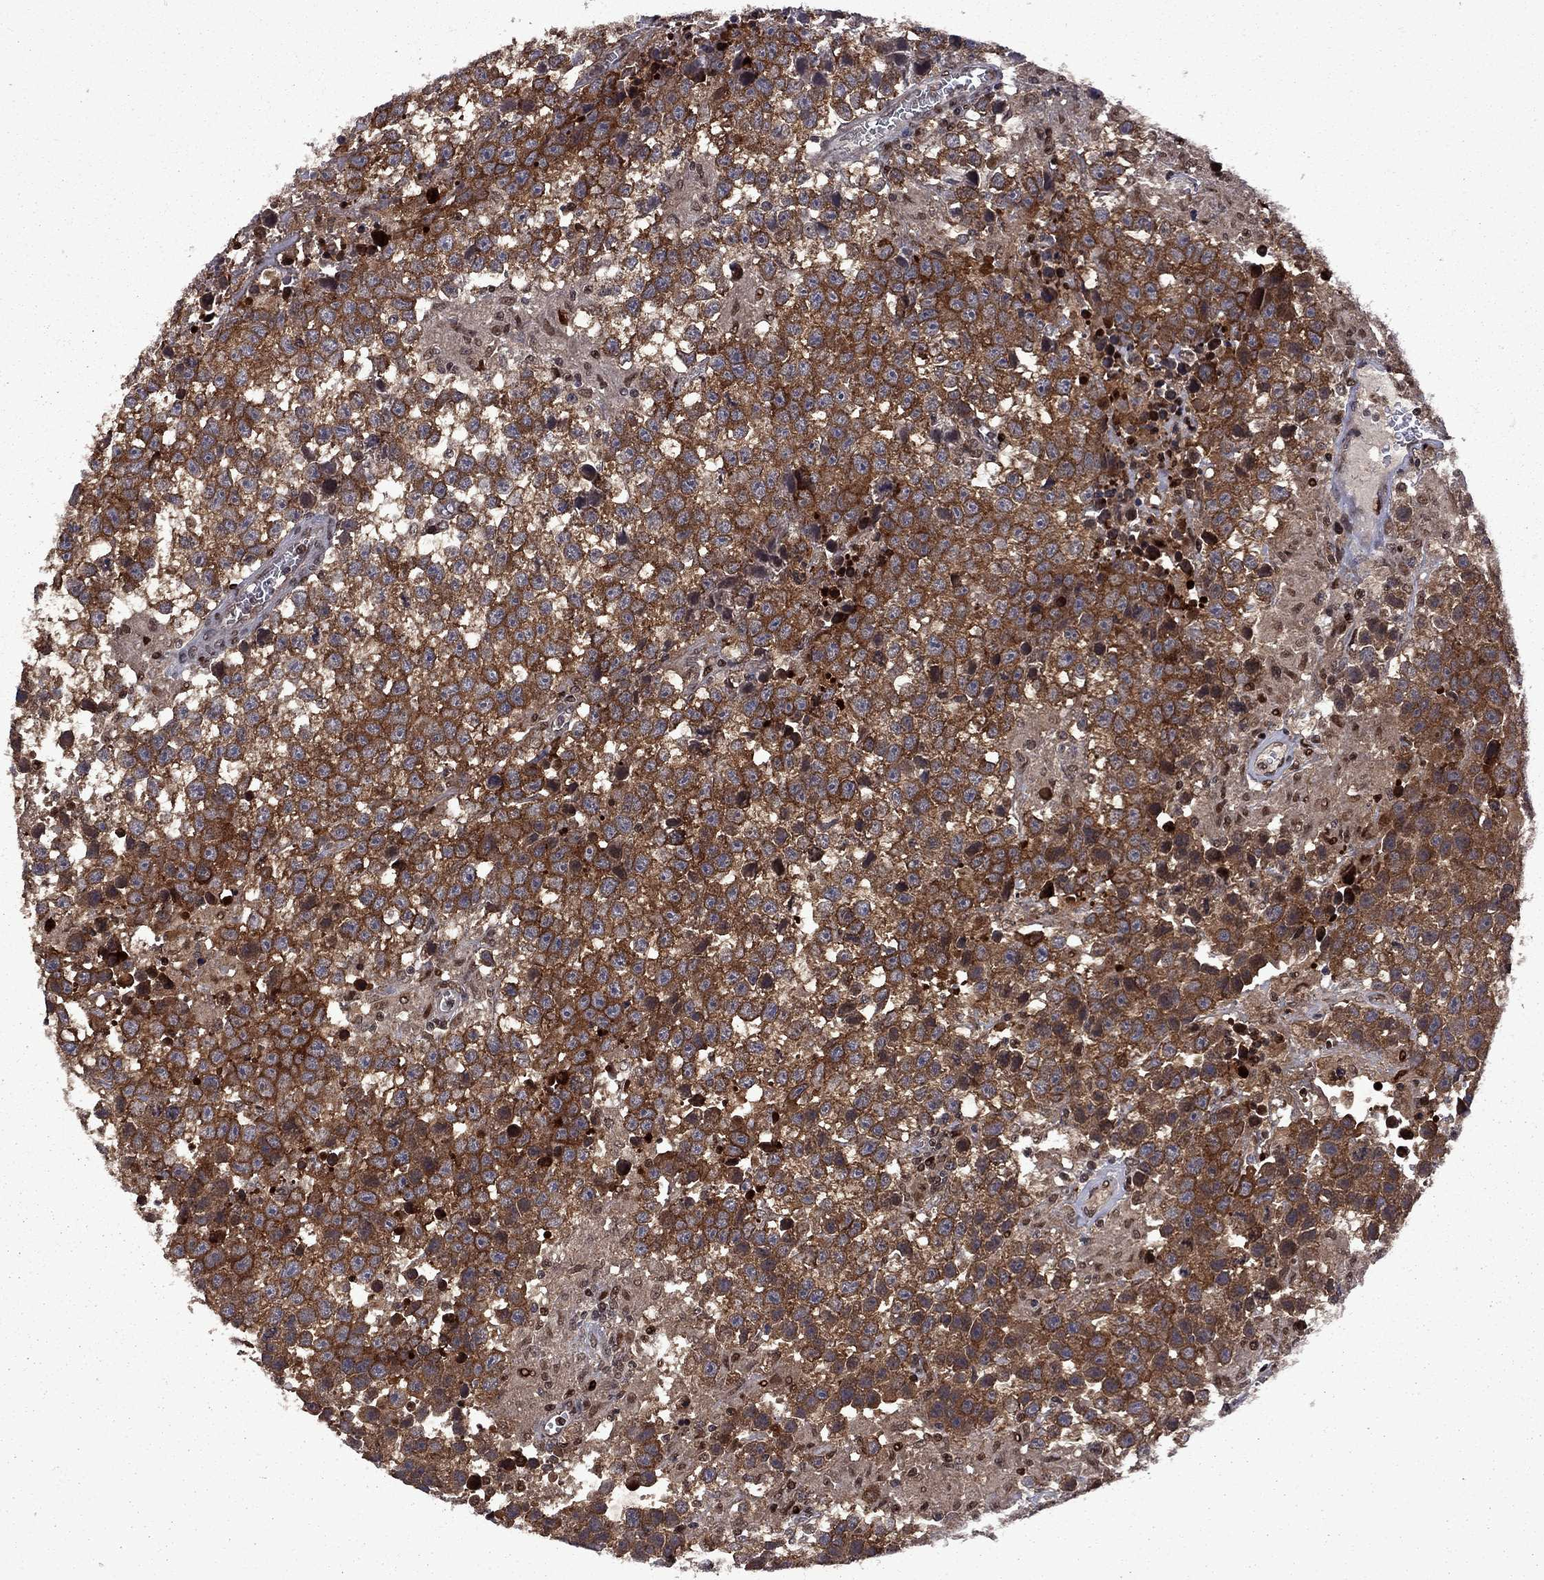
{"staining": {"intensity": "strong", "quantity": ">75%", "location": "cytoplasmic/membranous"}, "tissue": "testis cancer", "cell_type": "Tumor cells", "image_type": "cancer", "snomed": [{"axis": "morphology", "description": "Seminoma, NOS"}, {"axis": "topography", "description": "Testis"}], "caption": "Immunohistochemistry (DAB) staining of seminoma (testis) displays strong cytoplasmic/membranous protein positivity in approximately >75% of tumor cells. (DAB (3,3'-diaminobenzidine) IHC, brown staining for protein, blue staining for nuclei).", "gene": "IPP", "patient": {"sex": "male", "age": 43}}